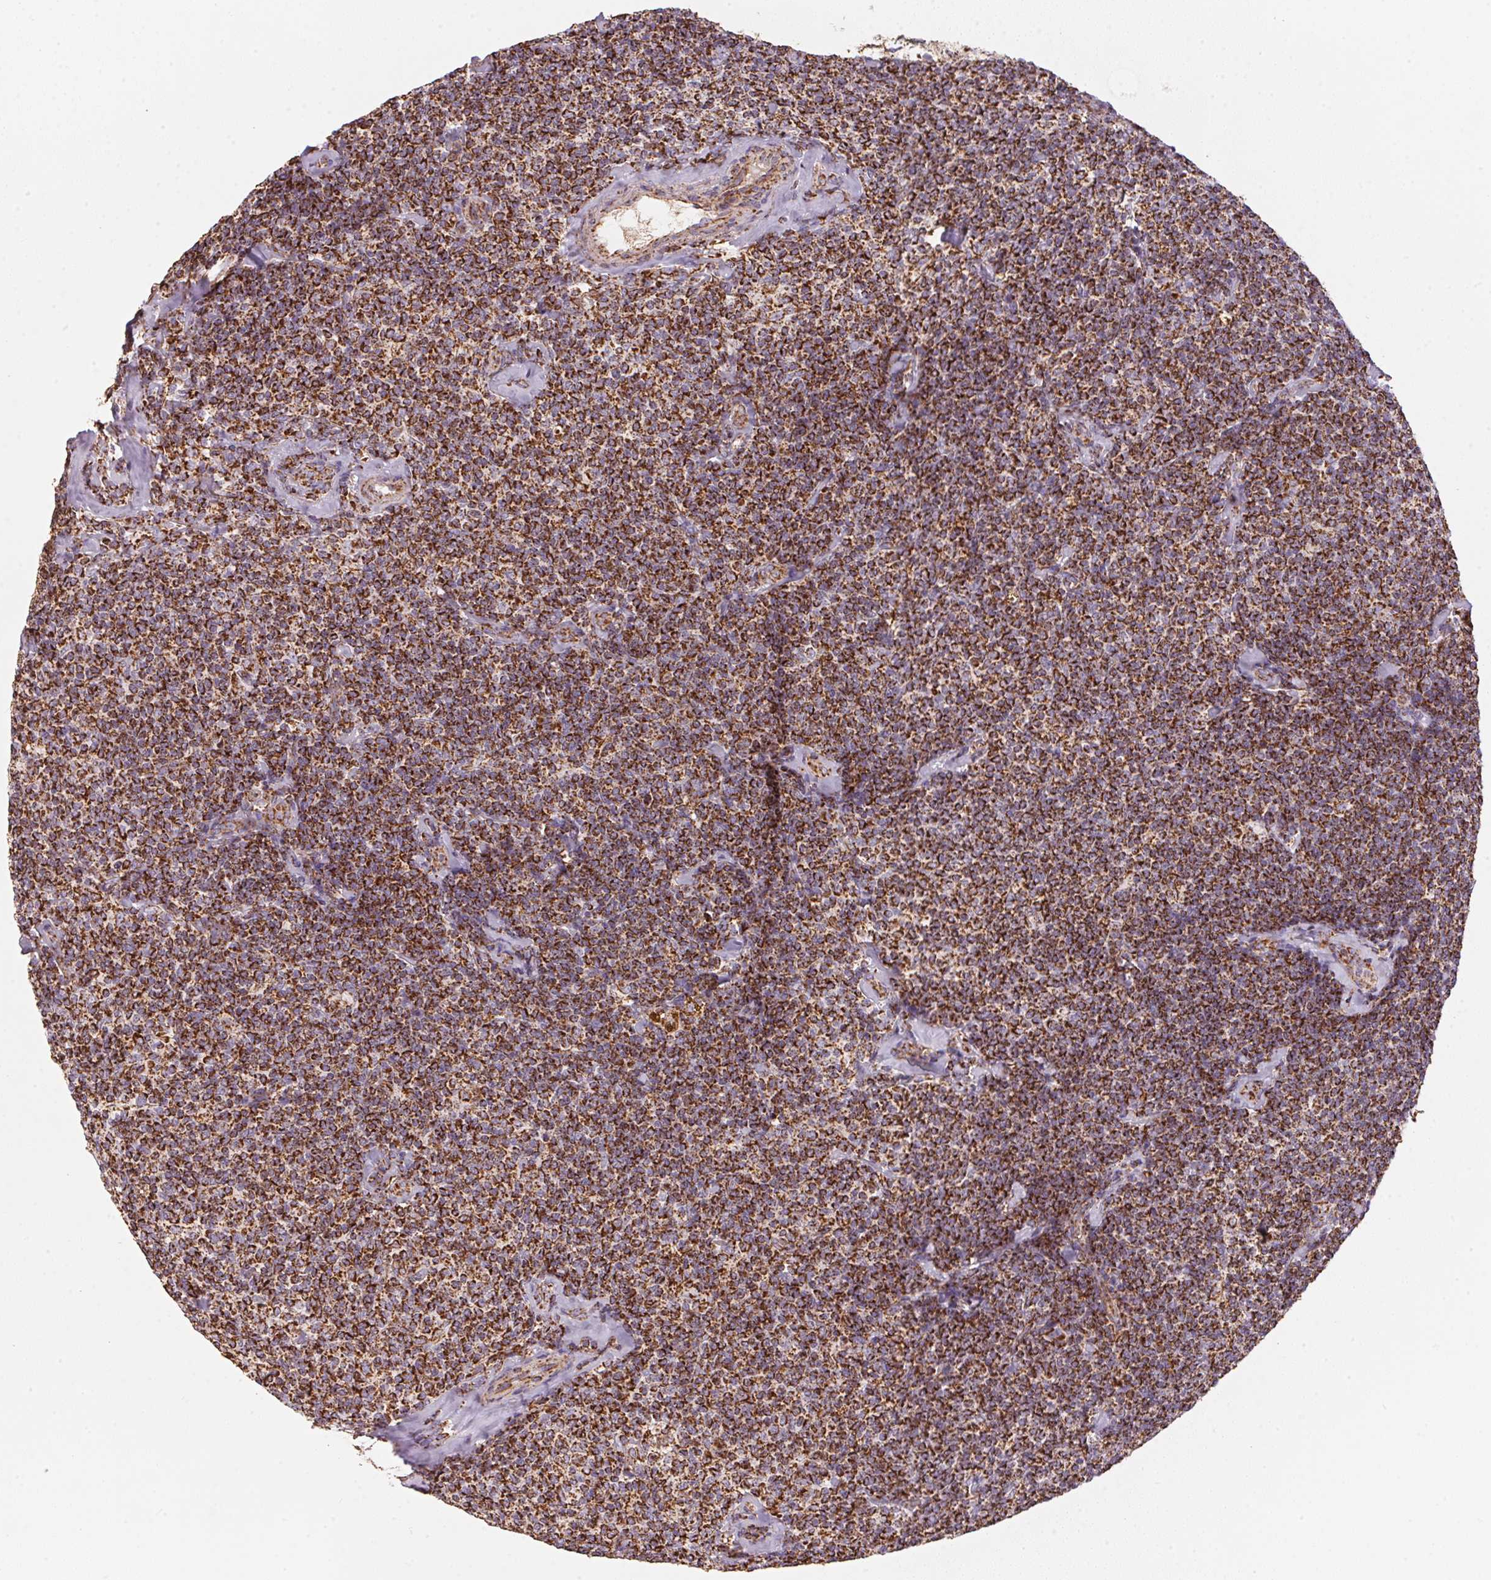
{"staining": {"intensity": "strong", "quantity": ">75%", "location": "cytoplasmic/membranous"}, "tissue": "lymphoma", "cell_type": "Tumor cells", "image_type": "cancer", "snomed": [{"axis": "morphology", "description": "Malignant lymphoma, non-Hodgkin's type, Low grade"}, {"axis": "topography", "description": "Lymph node"}], "caption": "Immunohistochemistry (IHC) (DAB) staining of human lymphoma demonstrates strong cytoplasmic/membranous protein positivity in about >75% of tumor cells. Nuclei are stained in blue.", "gene": "NDUFS2", "patient": {"sex": "female", "age": 56}}